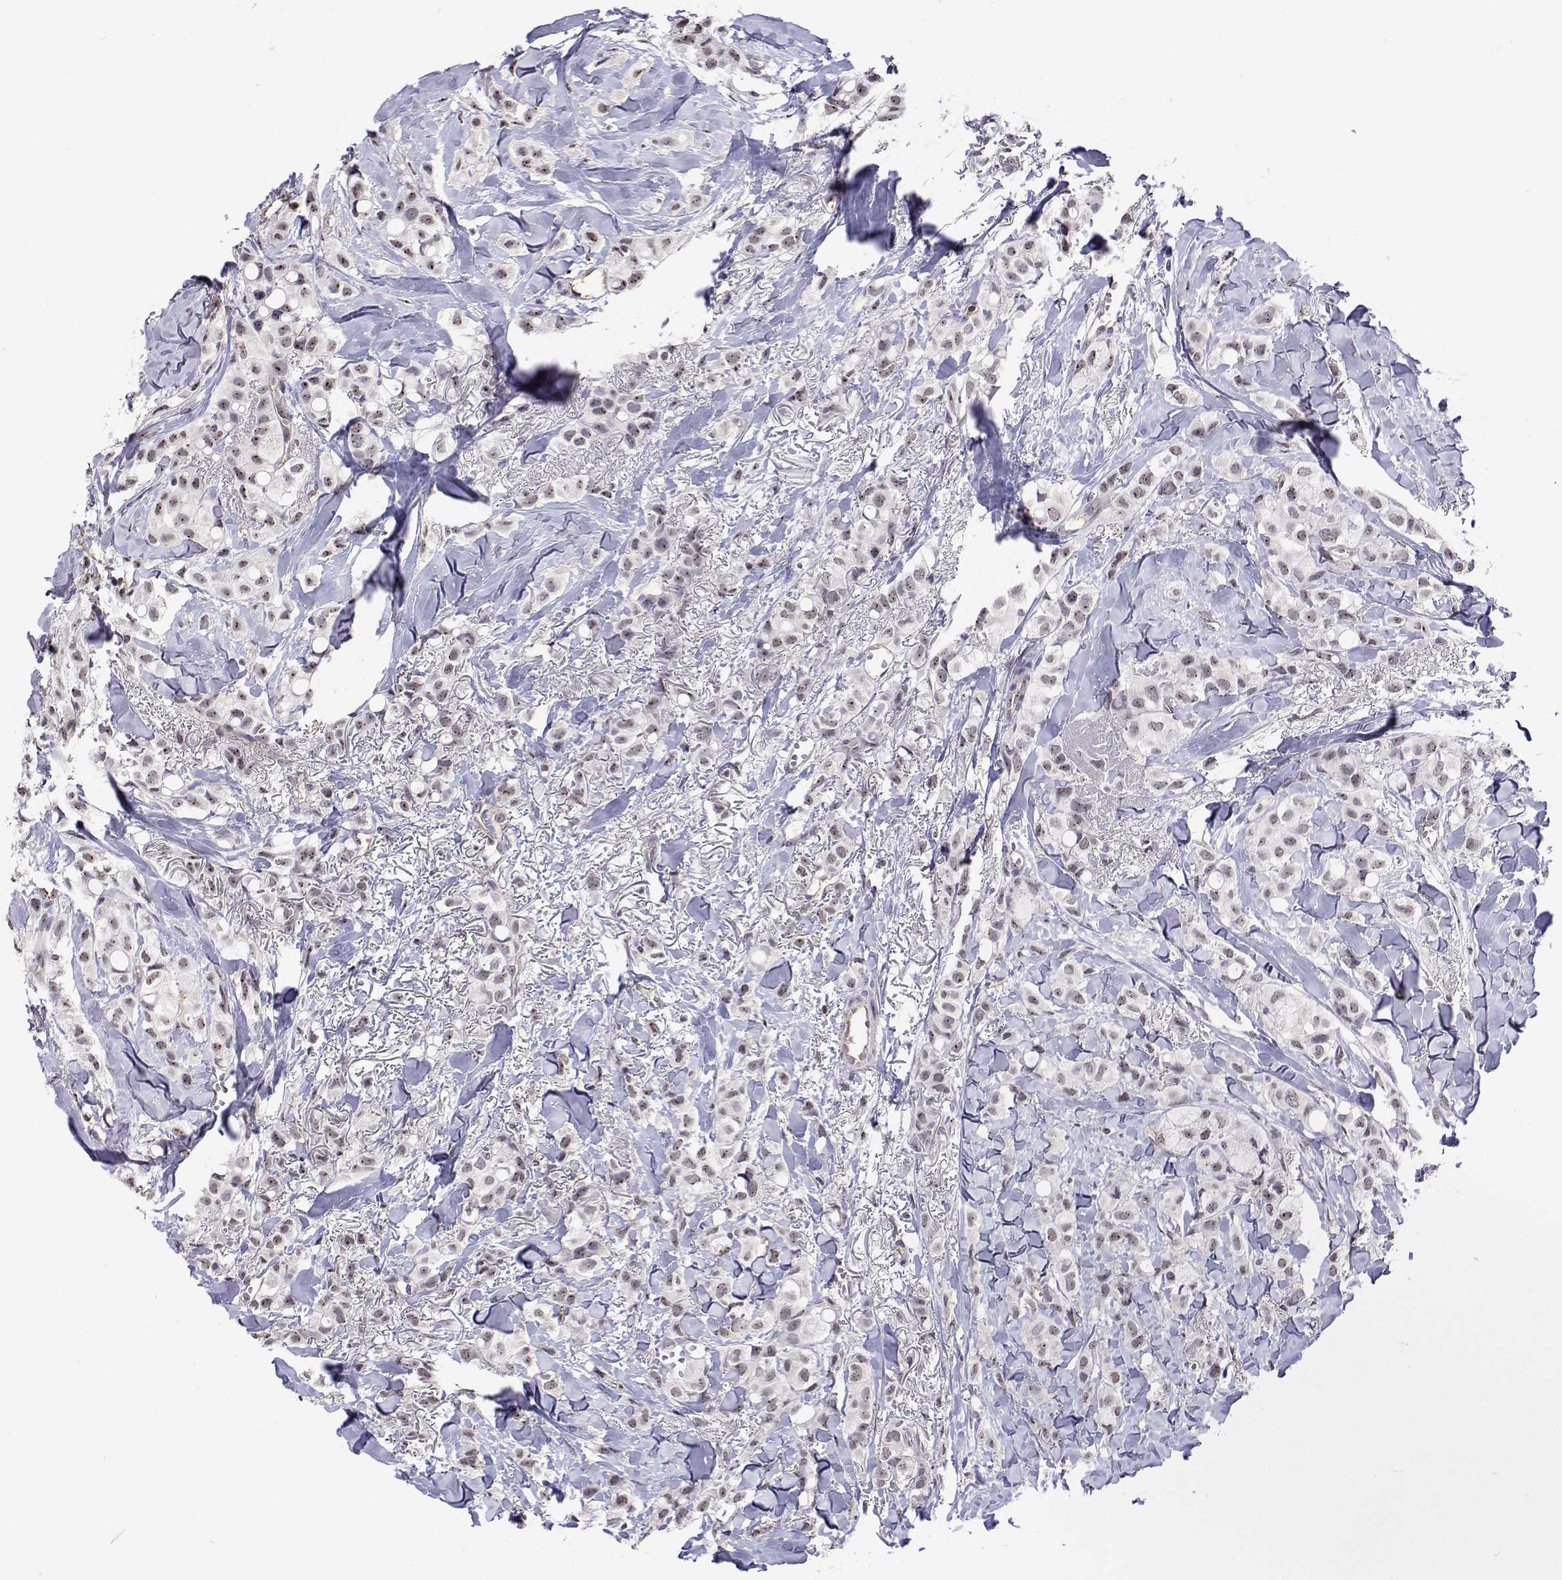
{"staining": {"intensity": "weak", "quantity": "<25%", "location": "nuclear"}, "tissue": "breast cancer", "cell_type": "Tumor cells", "image_type": "cancer", "snomed": [{"axis": "morphology", "description": "Duct carcinoma"}, {"axis": "topography", "description": "Breast"}], "caption": "Tumor cells are negative for brown protein staining in breast cancer (infiltrating ductal carcinoma). (Stains: DAB (3,3'-diaminobenzidine) immunohistochemistry (IHC) with hematoxylin counter stain, Microscopy: brightfield microscopy at high magnification).", "gene": "NHP2", "patient": {"sex": "female", "age": 85}}